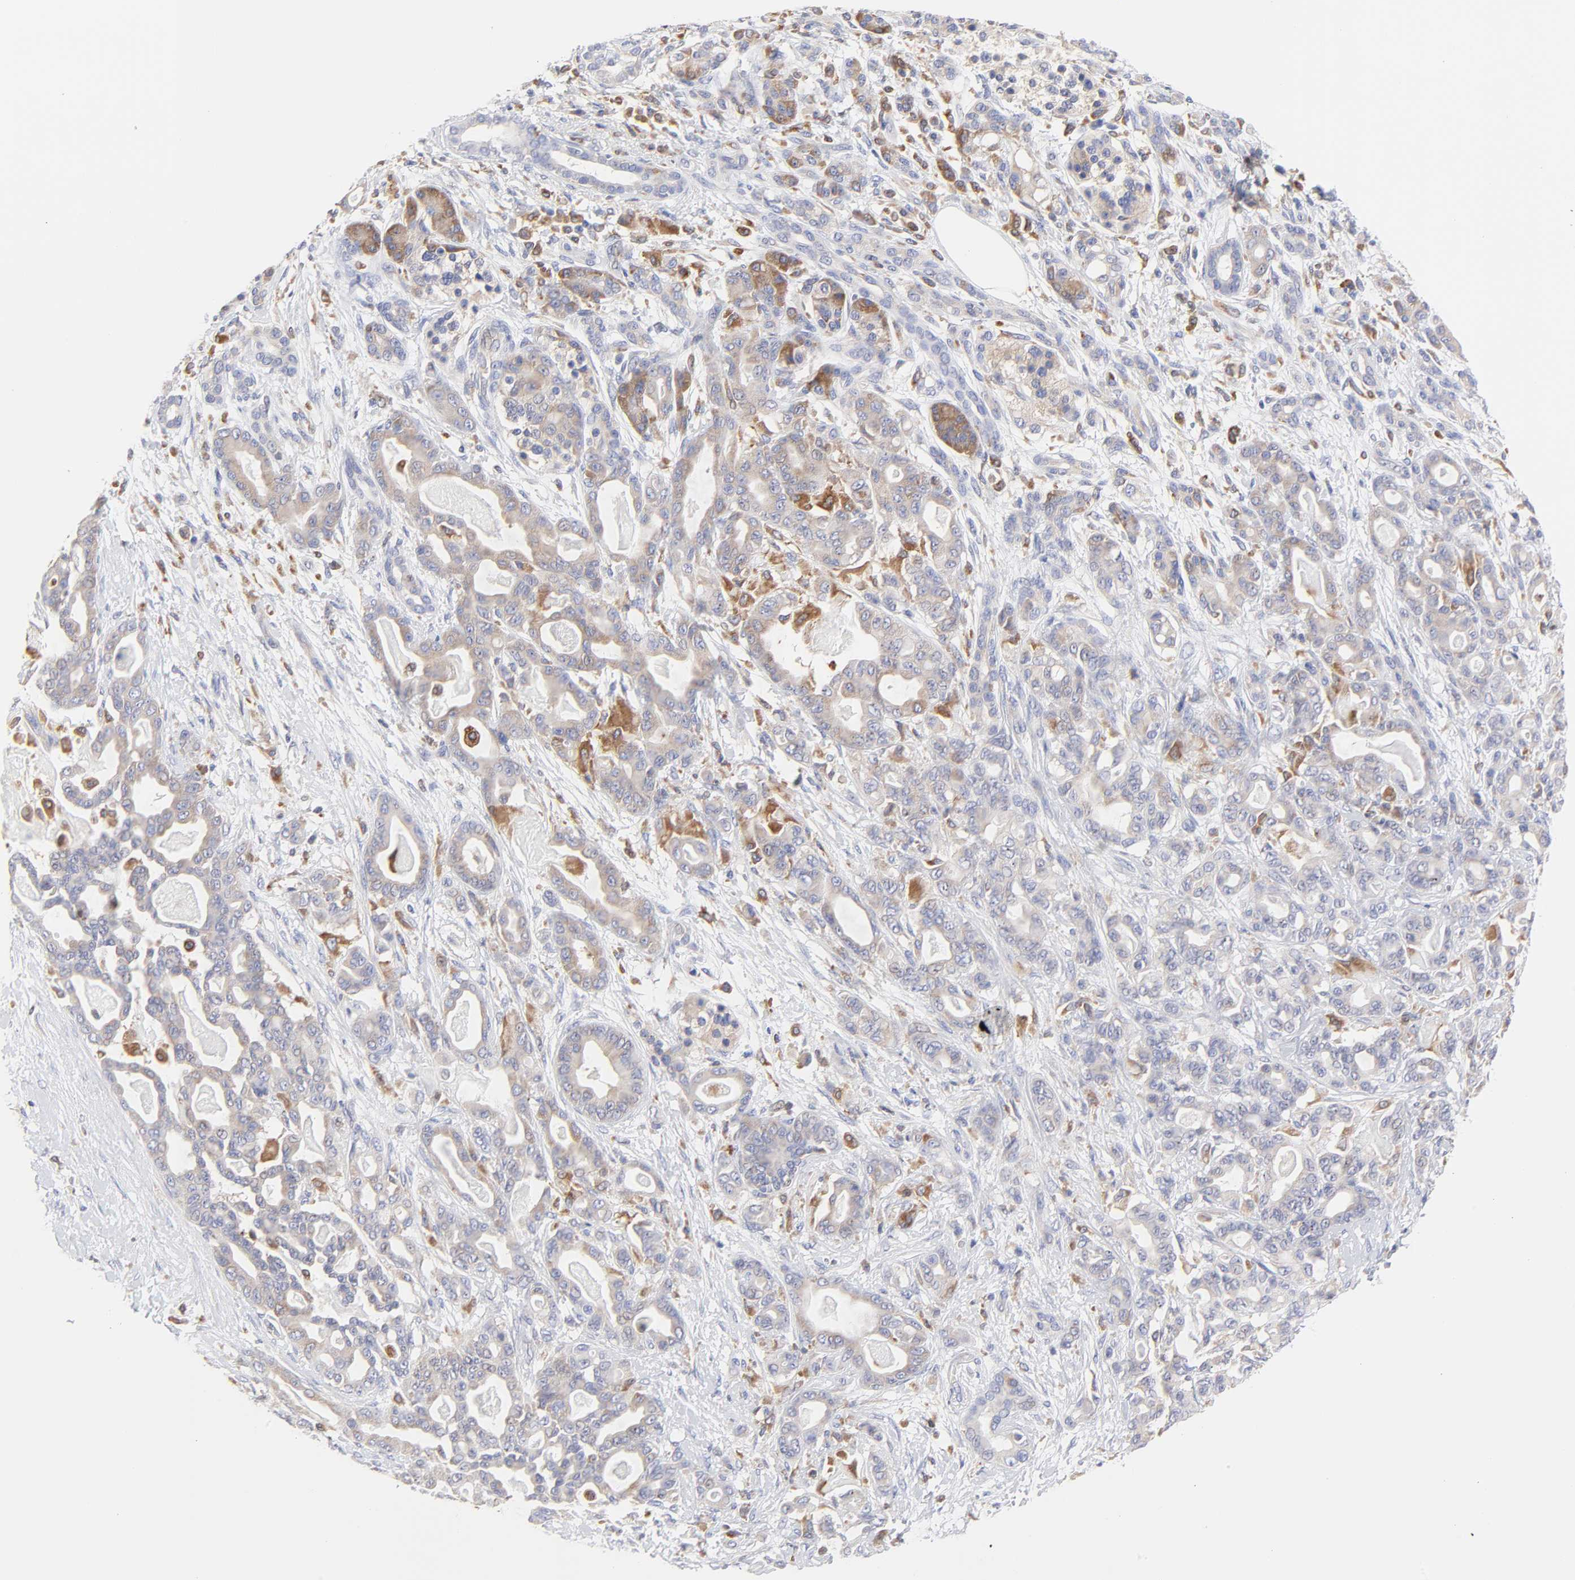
{"staining": {"intensity": "weak", "quantity": ">75%", "location": "cytoplasmic/membranous"}, "tissue": "pancreatic cancer", "cell_type": "Tumor cells", "image_type": "cancer", "snomed": [{"axis": "morphology", "description": "Adenocarcinoma, NOS"}, {"axis": "topography", "description": "Pancreas"}], "caption": "Human adenocarcinoma (pancreatic) stained for a protein (brown) reveals weak cytoplasmic/membranous positive staining in approximately >75% of tumor cells.", "gene": "MOSPD2", "patient": {"sex": "male", "age": 63}}